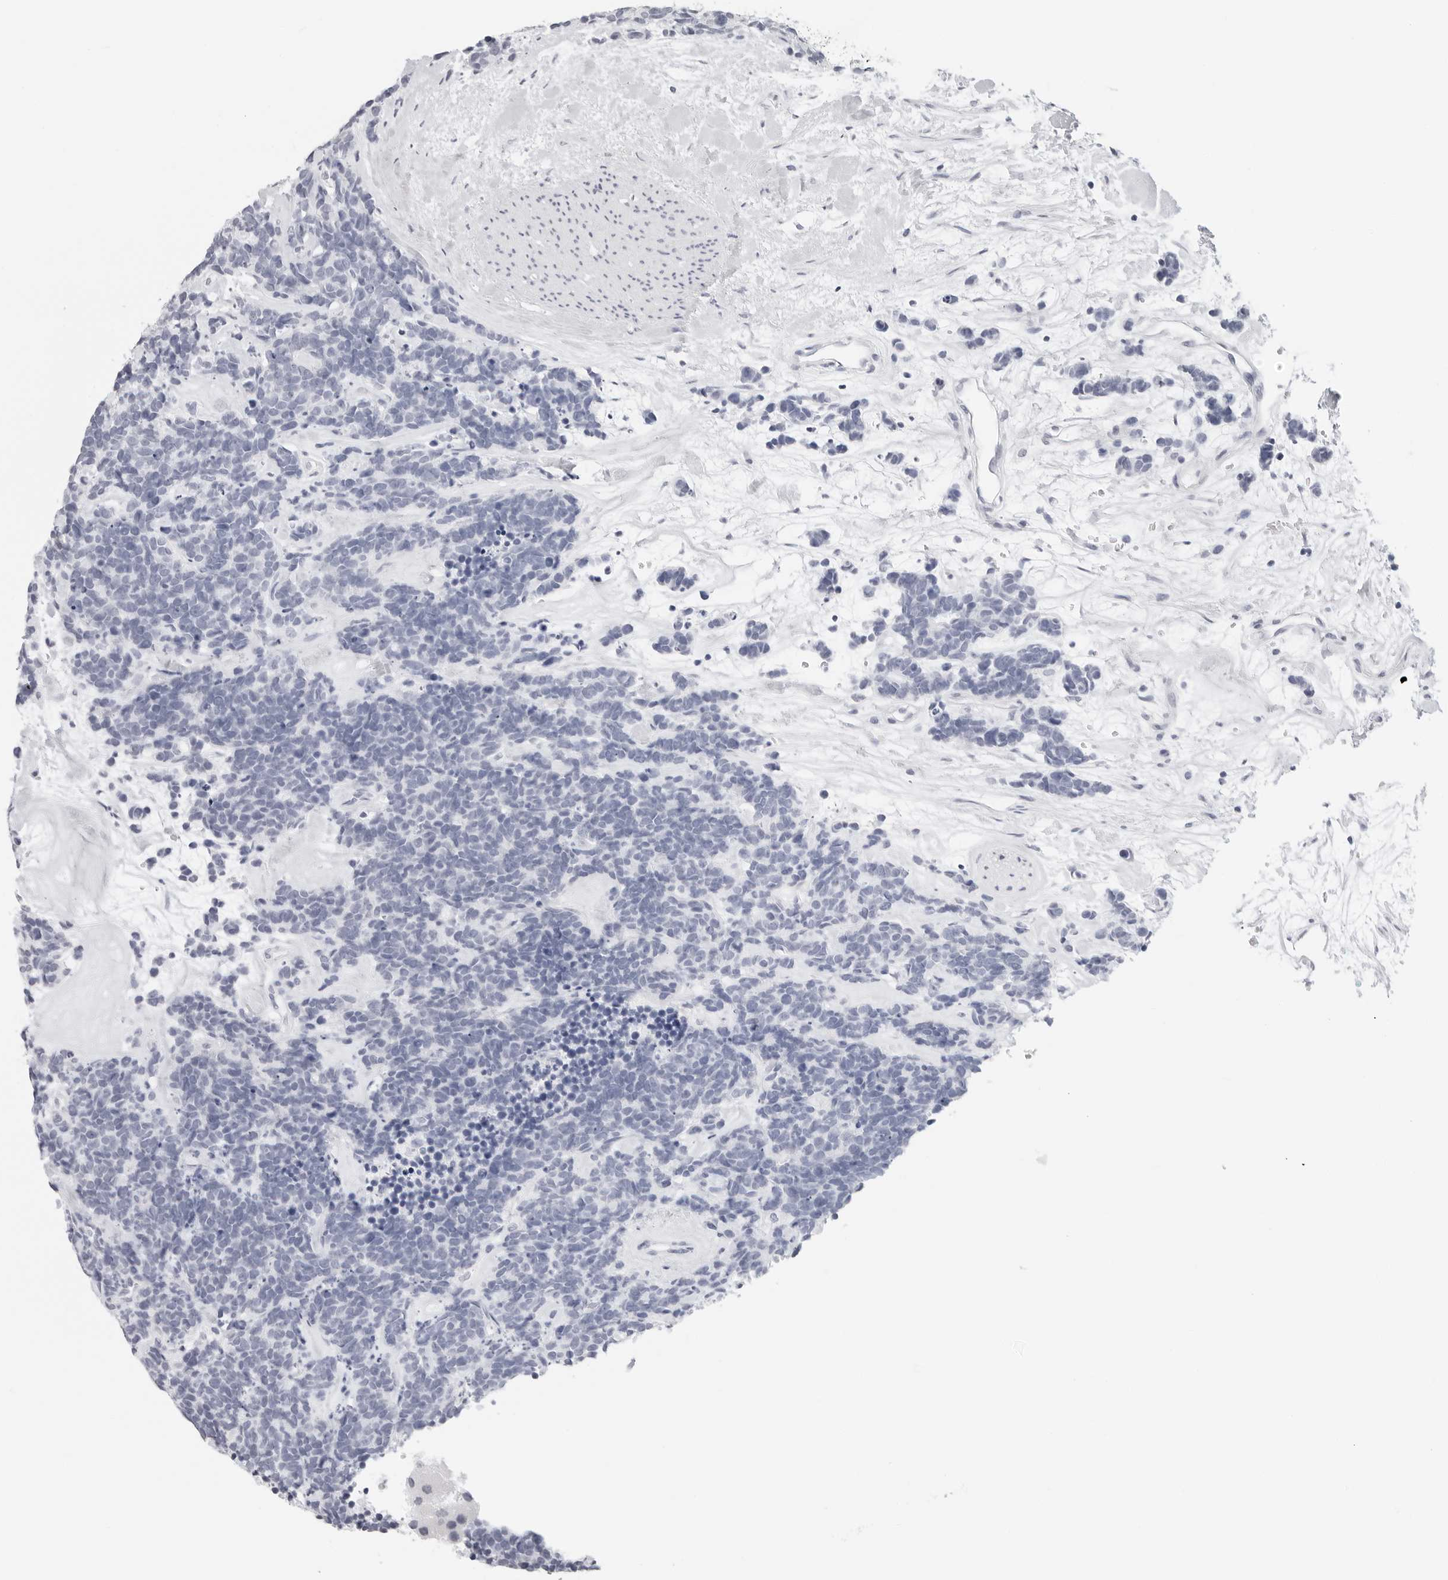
{"staining": {"intensity": "negative", "quantity": "none", "location": "none"}, "tissue": "carcinoid", "cell_type": "Tumor cells", "image_type": "cancer", "snomed": [{"axis": "morphology", "description": "Carcinoma, NOS"}, {"axis": "morphology", "description": "Carcinoid, malignant, NOS"}, {"axis": "topography", "description": "Urinary bladder"}], "caption": "This micrograph is of carcinoid stained with immunohistochemistry to label a protein in brown with the nuclei are counter-stained blue. There is no expression in tumor cells.", "gene": "AGMAT", "patient": {"sex": "male", "age": 57}}